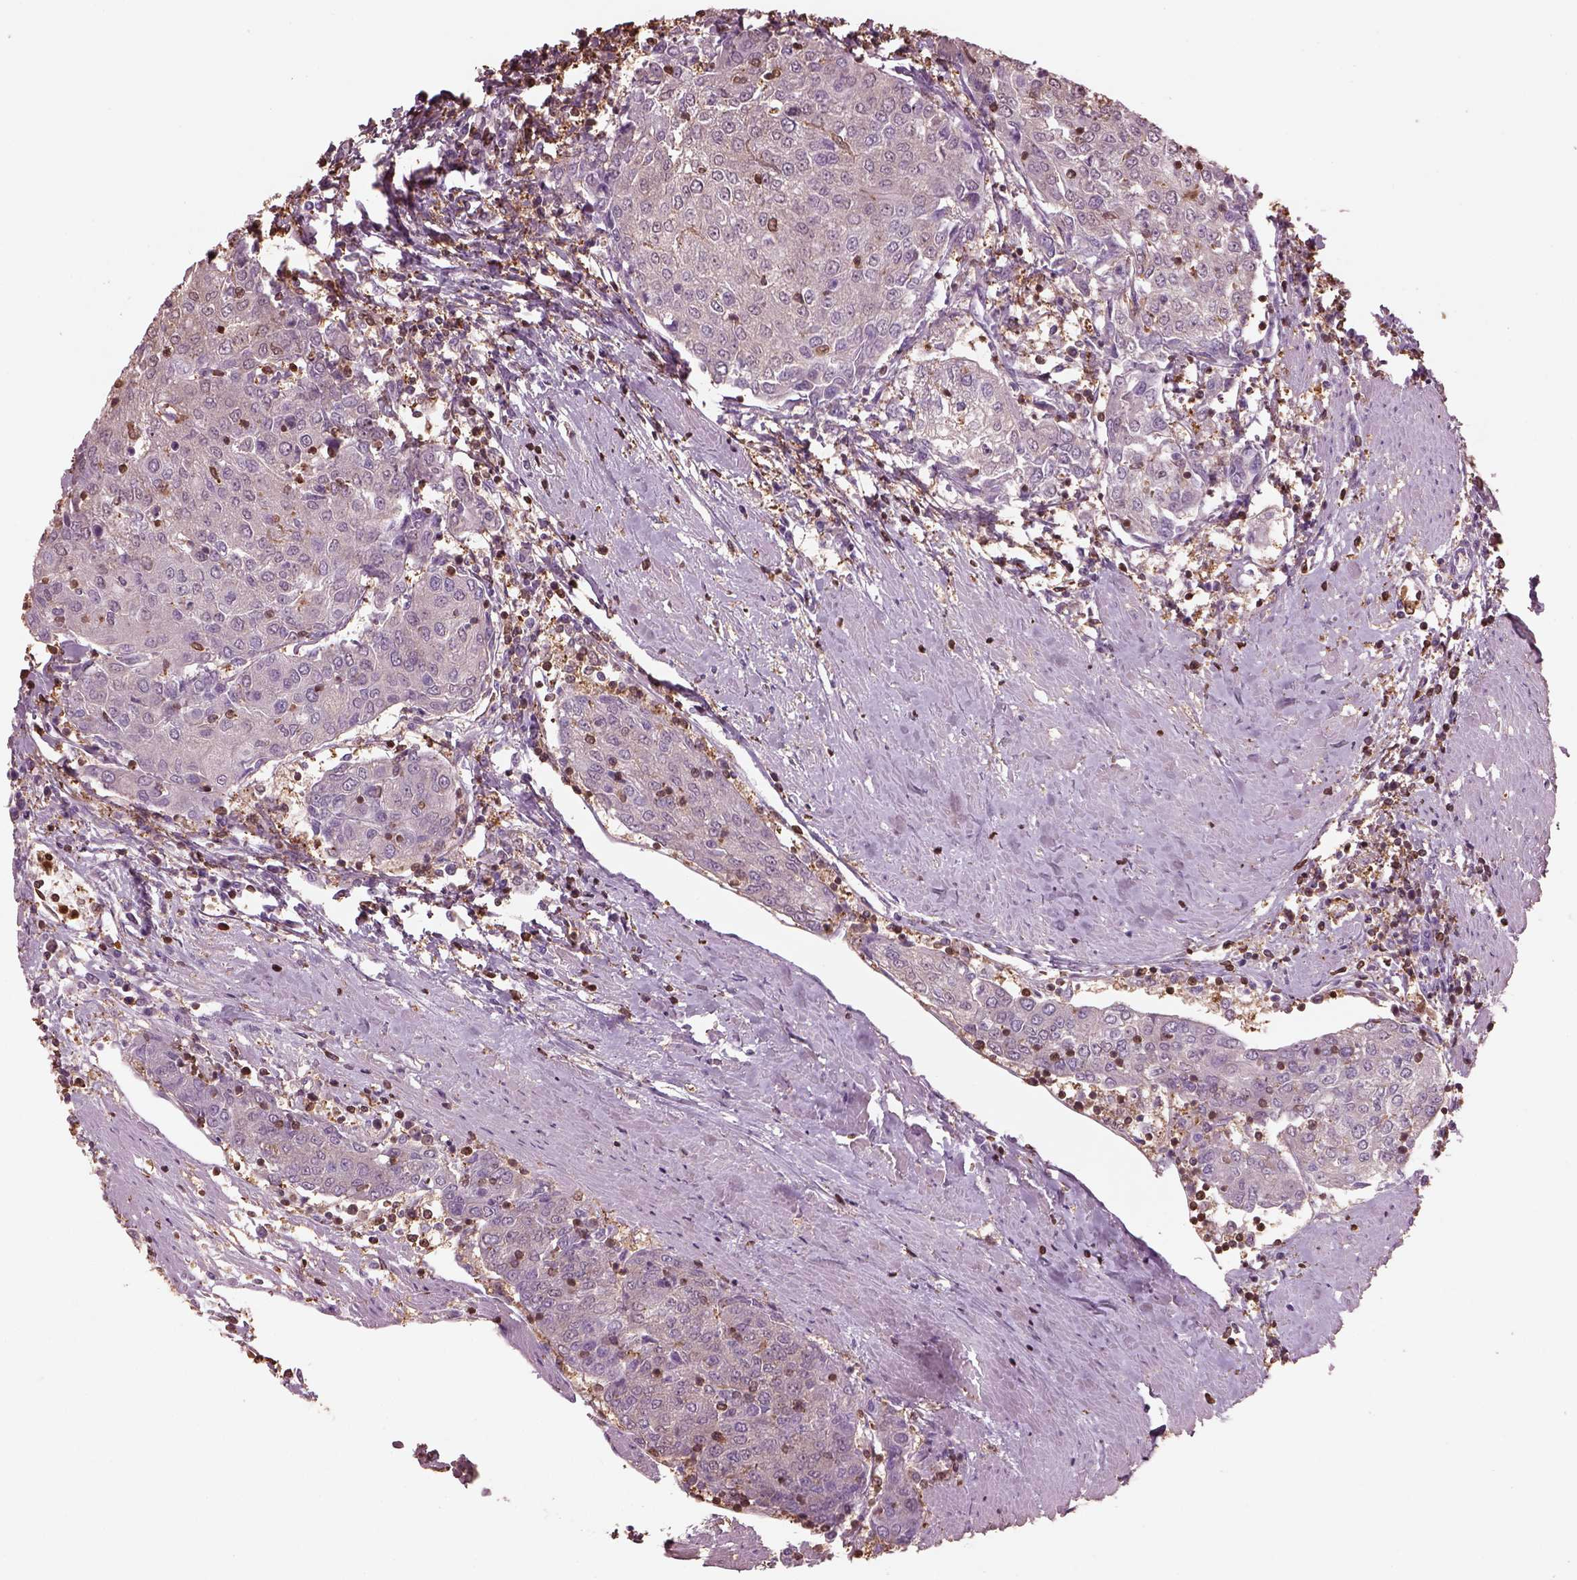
{"staining": {"intensity": "negative", "quantity": "none", "location": "none"}, "tissue": "urothelial cancer", "cell_type": "Tumor cells", "image_type": "cancer", "snomed": [{"axis": "morphology", "description": "Urothelial carcinoma, High grade"}, {"axis": "topography", "description": "Urinary bladder"}], "caption": "Tumor cells are negative for brown protein staining in urothelial cancer.", "gene": "IL31RA", "patient": {"sex": "female", "age": 85}}